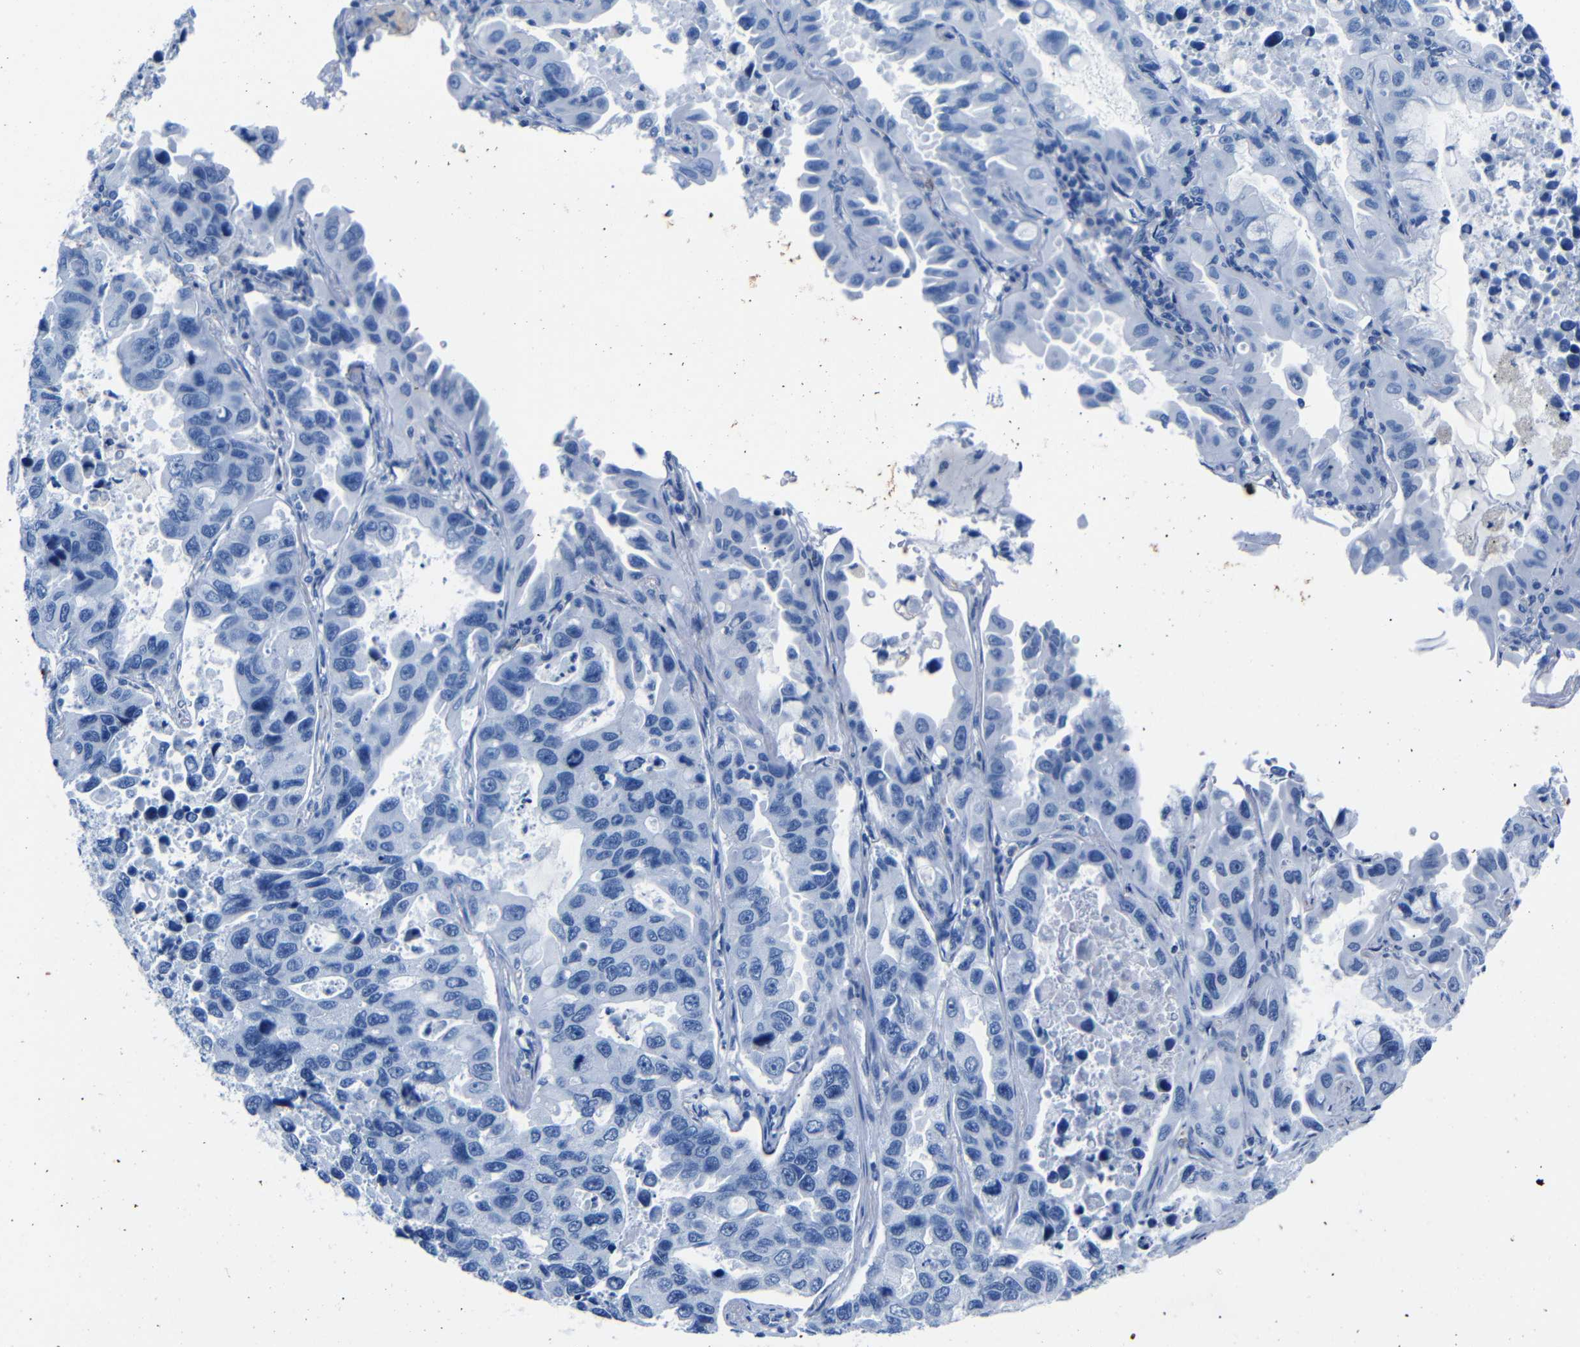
{"staining": {"intensity": "negative", "quantity": "none", "location": "none"}, "tissue": "lung cancer", "cell_type": "Tumor cells", "image_type": "cancer", "snomed": [{"axis": "morphology", "description": "Adenocarcinoma, NOS"}, {"axis": "topography", "description": "Lung"}], "caption": "Adenocarcinoma (lung) stained for a protein using immunohistochemistry (IHC) demonstrates no staining tumor cells.", "gene": "CLDN11", "patient": {"sex": "male", "age": 64}}